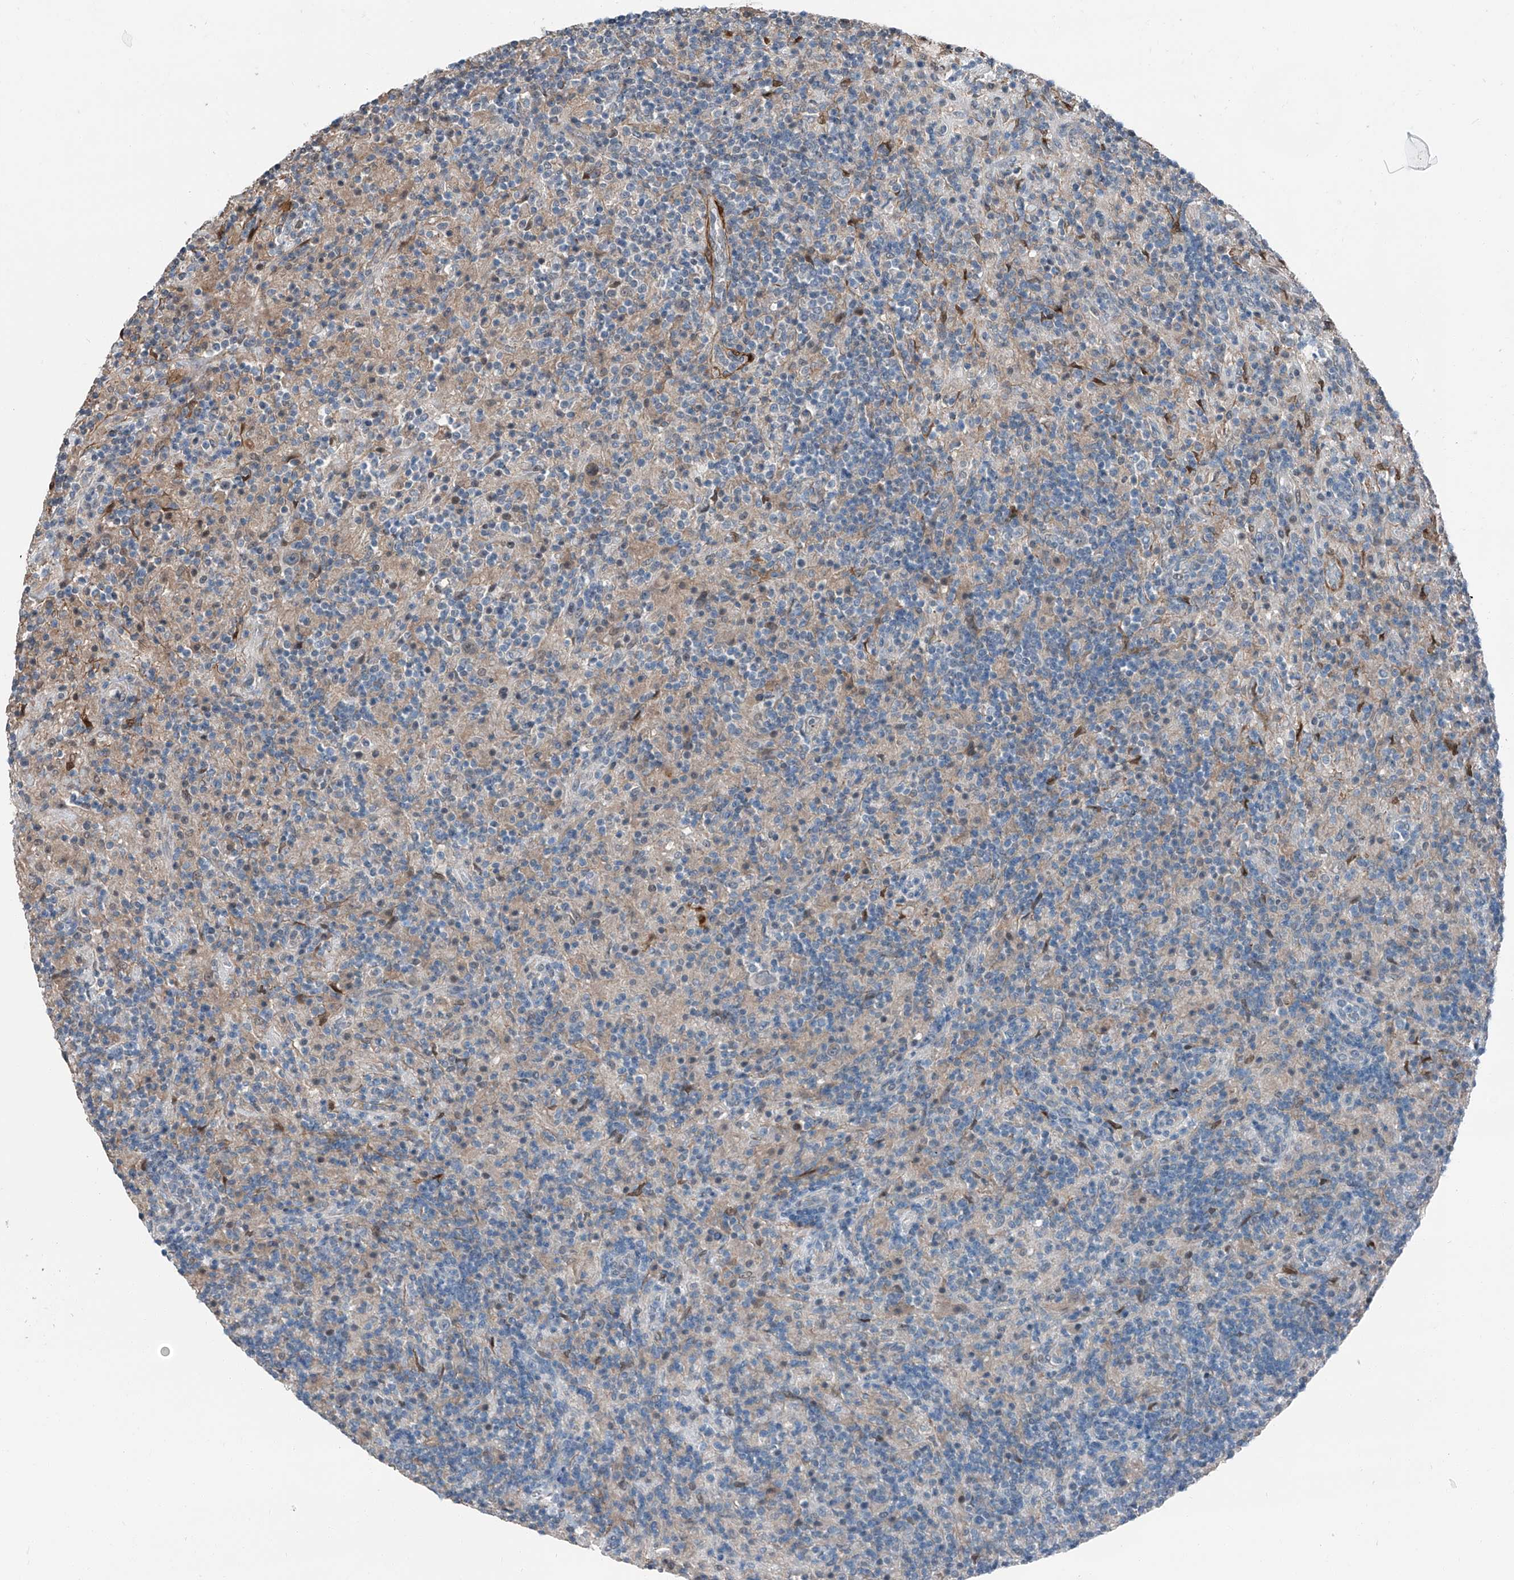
{"staining": {"intensity": "negative", "quantity": "none", "location": "none"}, "tissue": "lymphoma", "cell_type": "Tumor cells", "image_type": "cancer", "snomed": [{"axis": "morphology", "description": "Hodgkin's disease, NOS"}, {"axis": "topography", "description": "Lymph node"}], "caption": "The image demonstrates no staining of tumor cells in Hodgkin's disease. The staining was performed using DAB (3,3'-diaminobenzidine) to visualize the protein expression in brown, while the nuclei were stained in blue with hematoxylin (Magnification: 20x).", "gene": "HSPA6", "patient": {"sex": "male", "age": 70}}